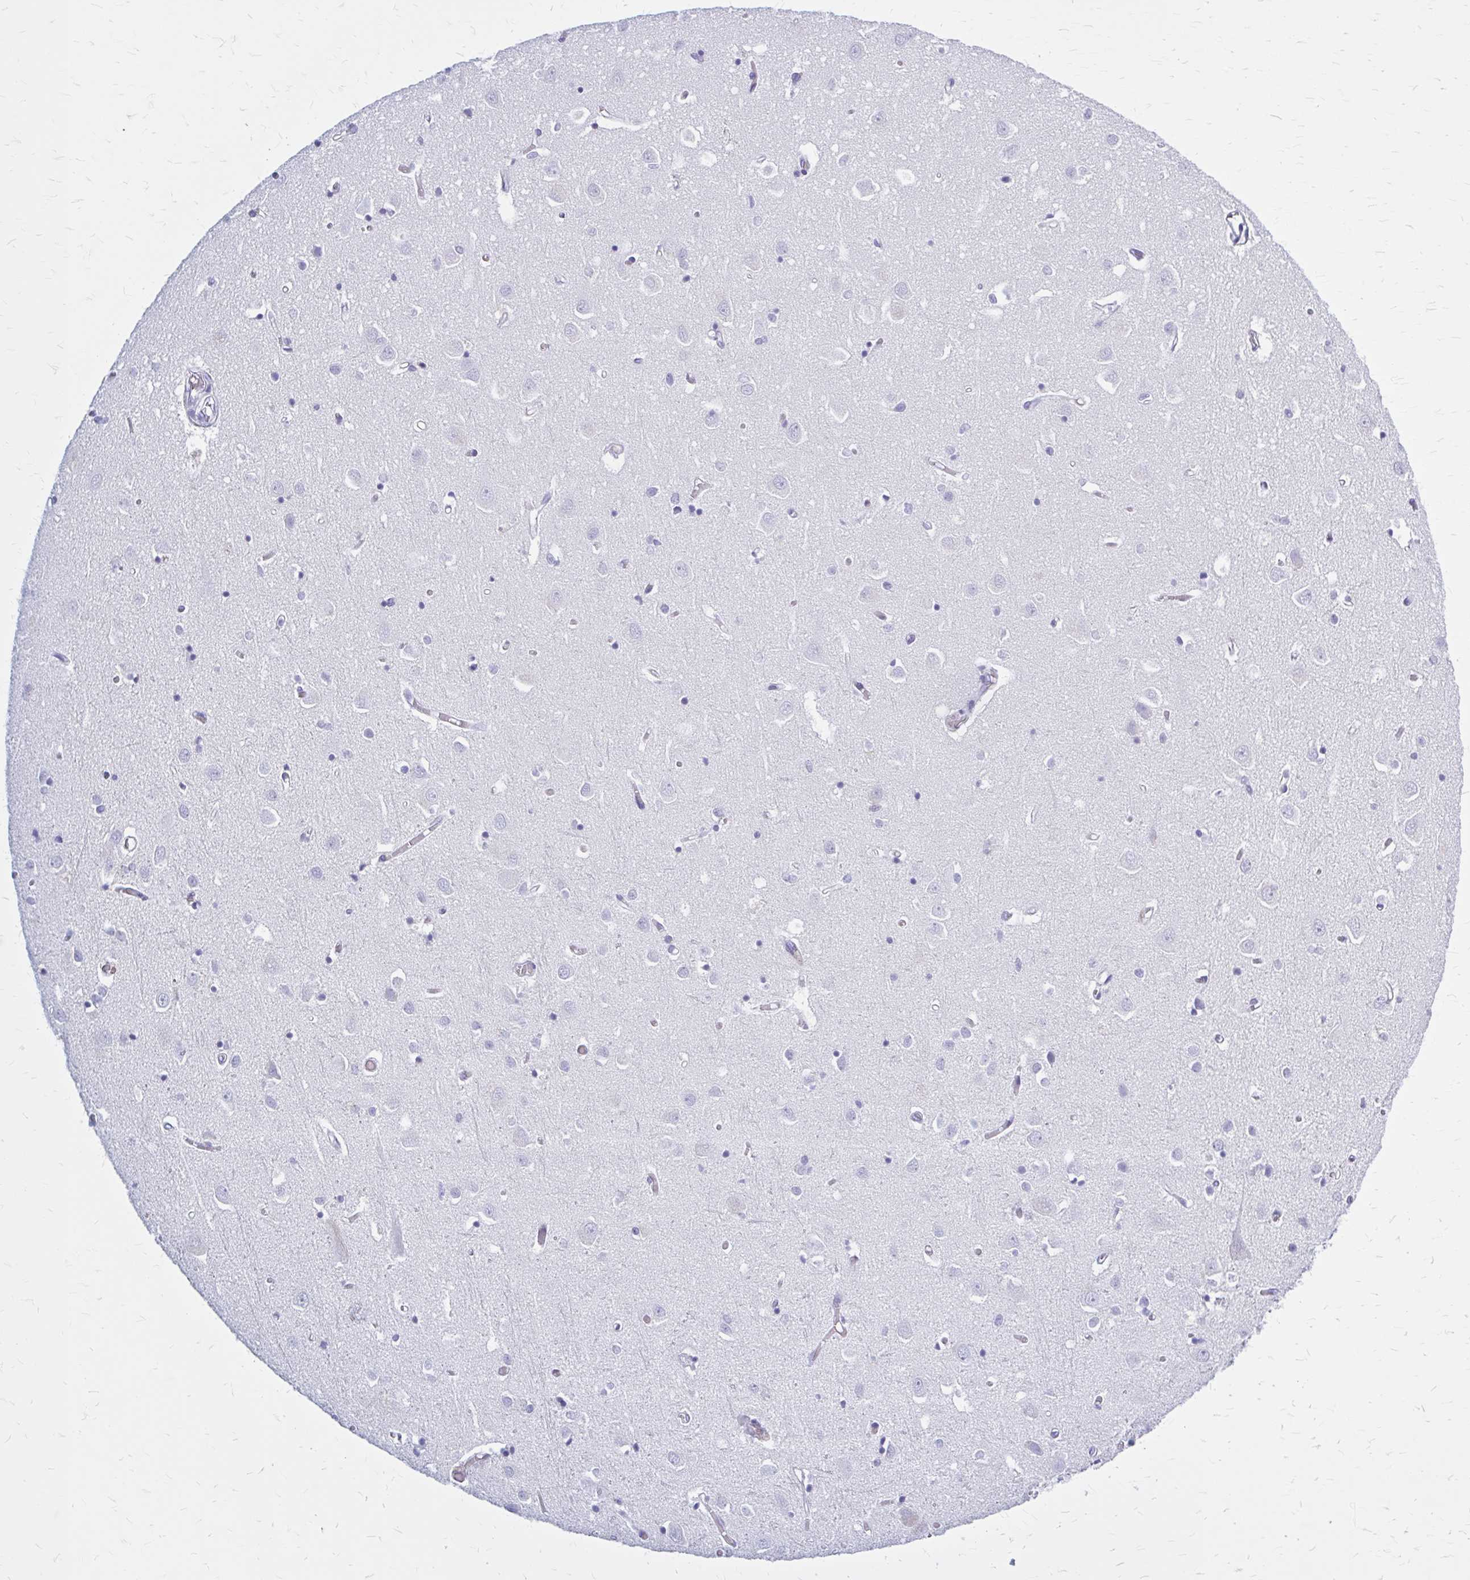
{"staining": {"intensity": "negative", "quantity": "none", "location": "none"}, "tissue": "cerebral cortex", "cell_type": "Endothelial cells", "image_type": "normal", "snomed": [{"axis": "morphology", "description": "Normal tissue, NOS"}, {"axis": "topography", "description": "Cerebral cortex"}], "caption": "This image is of unremarkable cerebral cortex stained with IHC to label a protein in brown with the nuclei are counter-stained blue. There is no positivity in endothelial cells.", "gene": "KLHDC7A", "patient": {"sex": "male", "age": 70}}